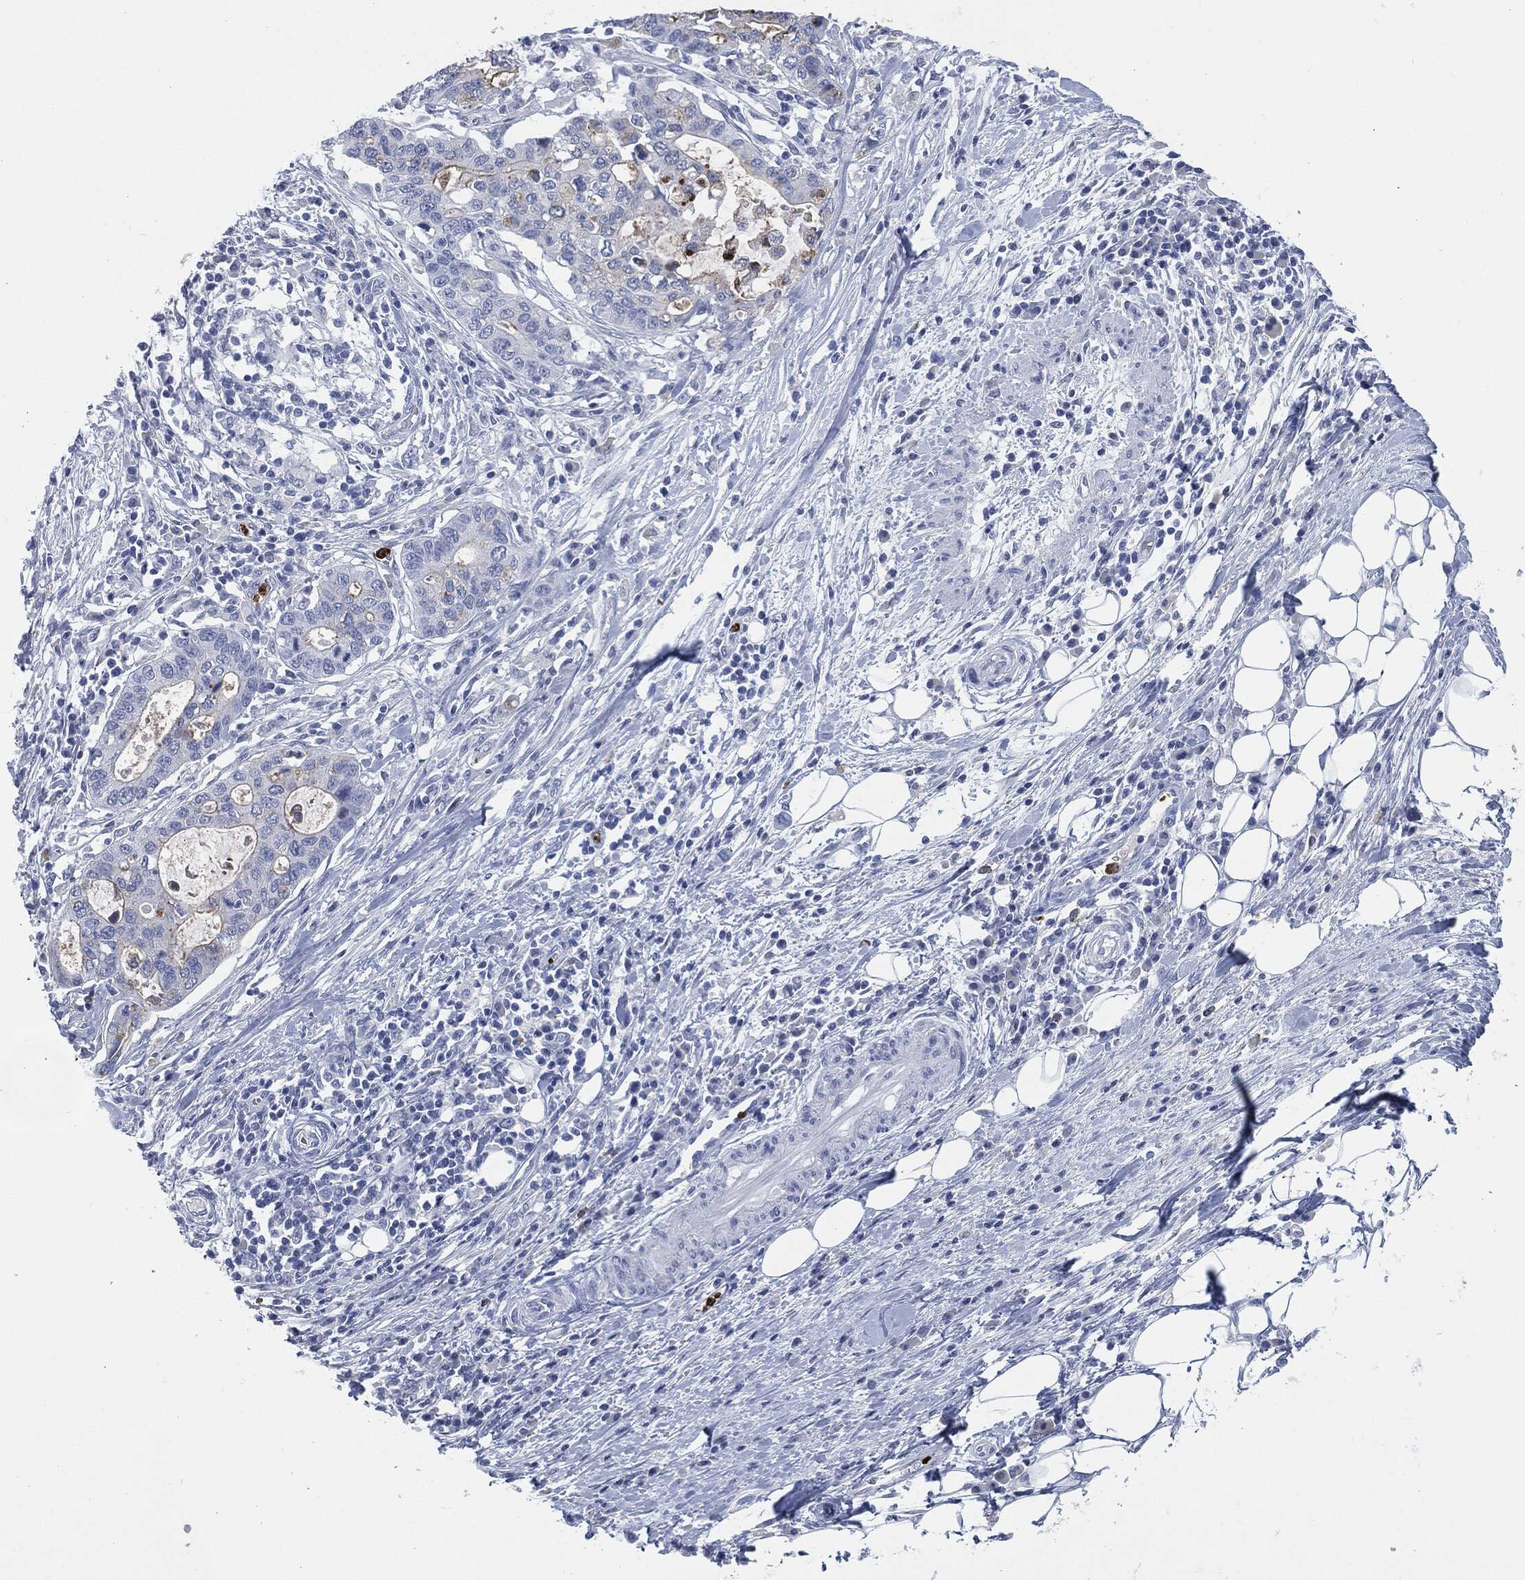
{"staining": {"intensity": "negative", "quantity": "none", "location": "none"}, "tissue": "stomach cancer", "cell_type": "Tumor cells", "image_type": "cancer", "snomed": [{"axis": "morphology", "description": "Adenocarcinoma, NOS"}, {"axis": "topography", "description": "Stomach"}], "caption": "Stomach adenocarcinoma was stained to show a protein in brown. There is no significant positivity in tumor cells. (Stains: DAB (3,3'-diaminobenzidine) IHC with hematoxylin counter stain, Microscopy: brightfield microscopy at high magnification).", "gene": "CEACAM8", "patient": {"sex": "male", "age": 54}}